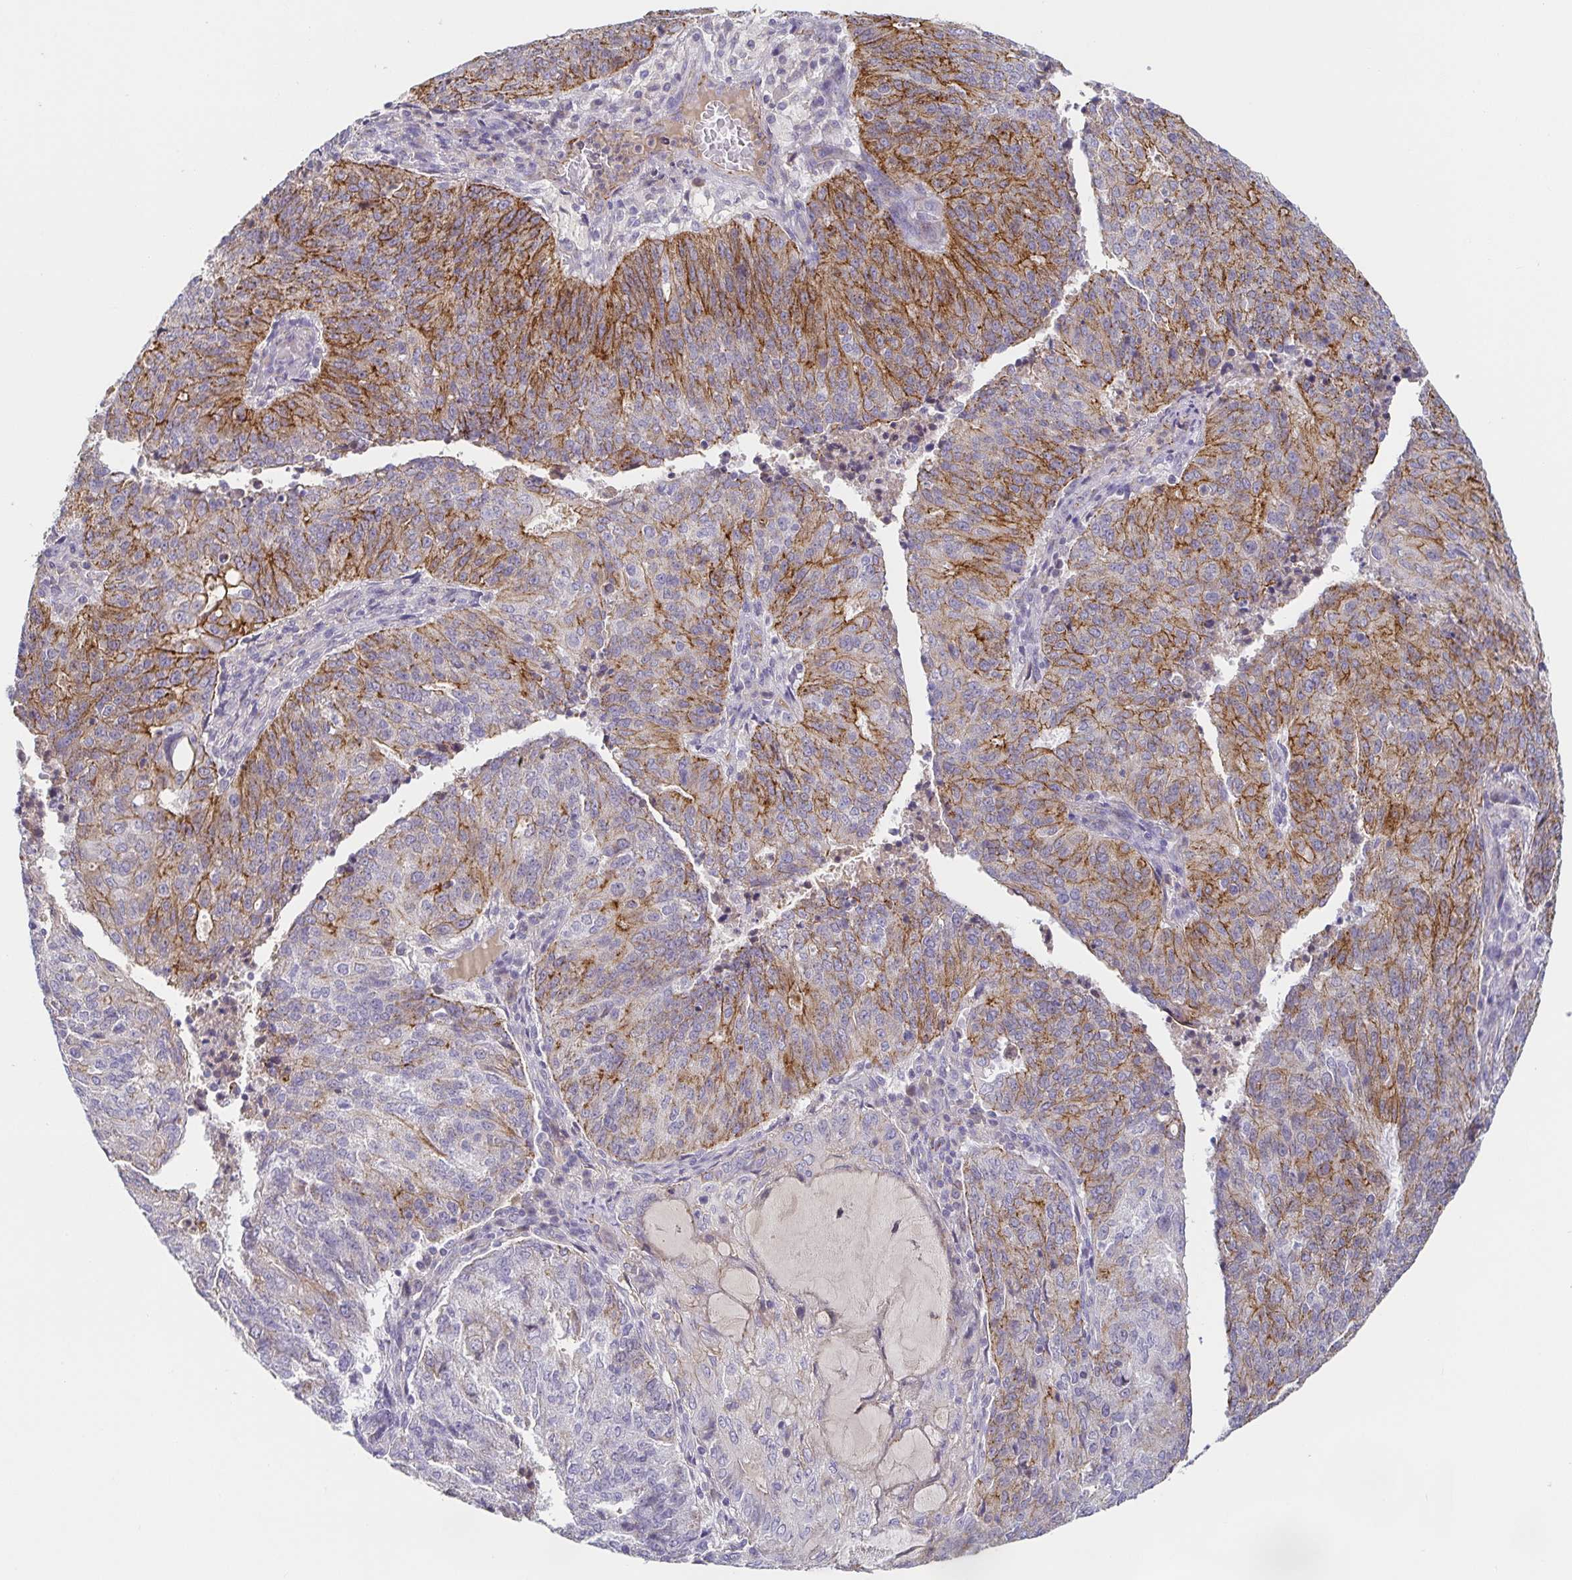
{"staining": {"intensity": "moderate", "quantity": "25%-75%", "location": "cytoplasmic/membranous"}, "tissue": "endometrial cancer", "cell_type": "Tumor cells", "image_type": "cancer", "snomed": [{"axis": "morphology", "description": "Adenocarcinoma, NOS"}, {"axis": "topography", "description": "Endometrium"}], "caption": "A medium amount of moderate cytoplasmic/membranous expression is present in about 25%-75% of tumor cells in endometrial adenocarcinoma tissue.", "gene": "PIWIL3", "patient": {"sex": "female", "age": 82}}